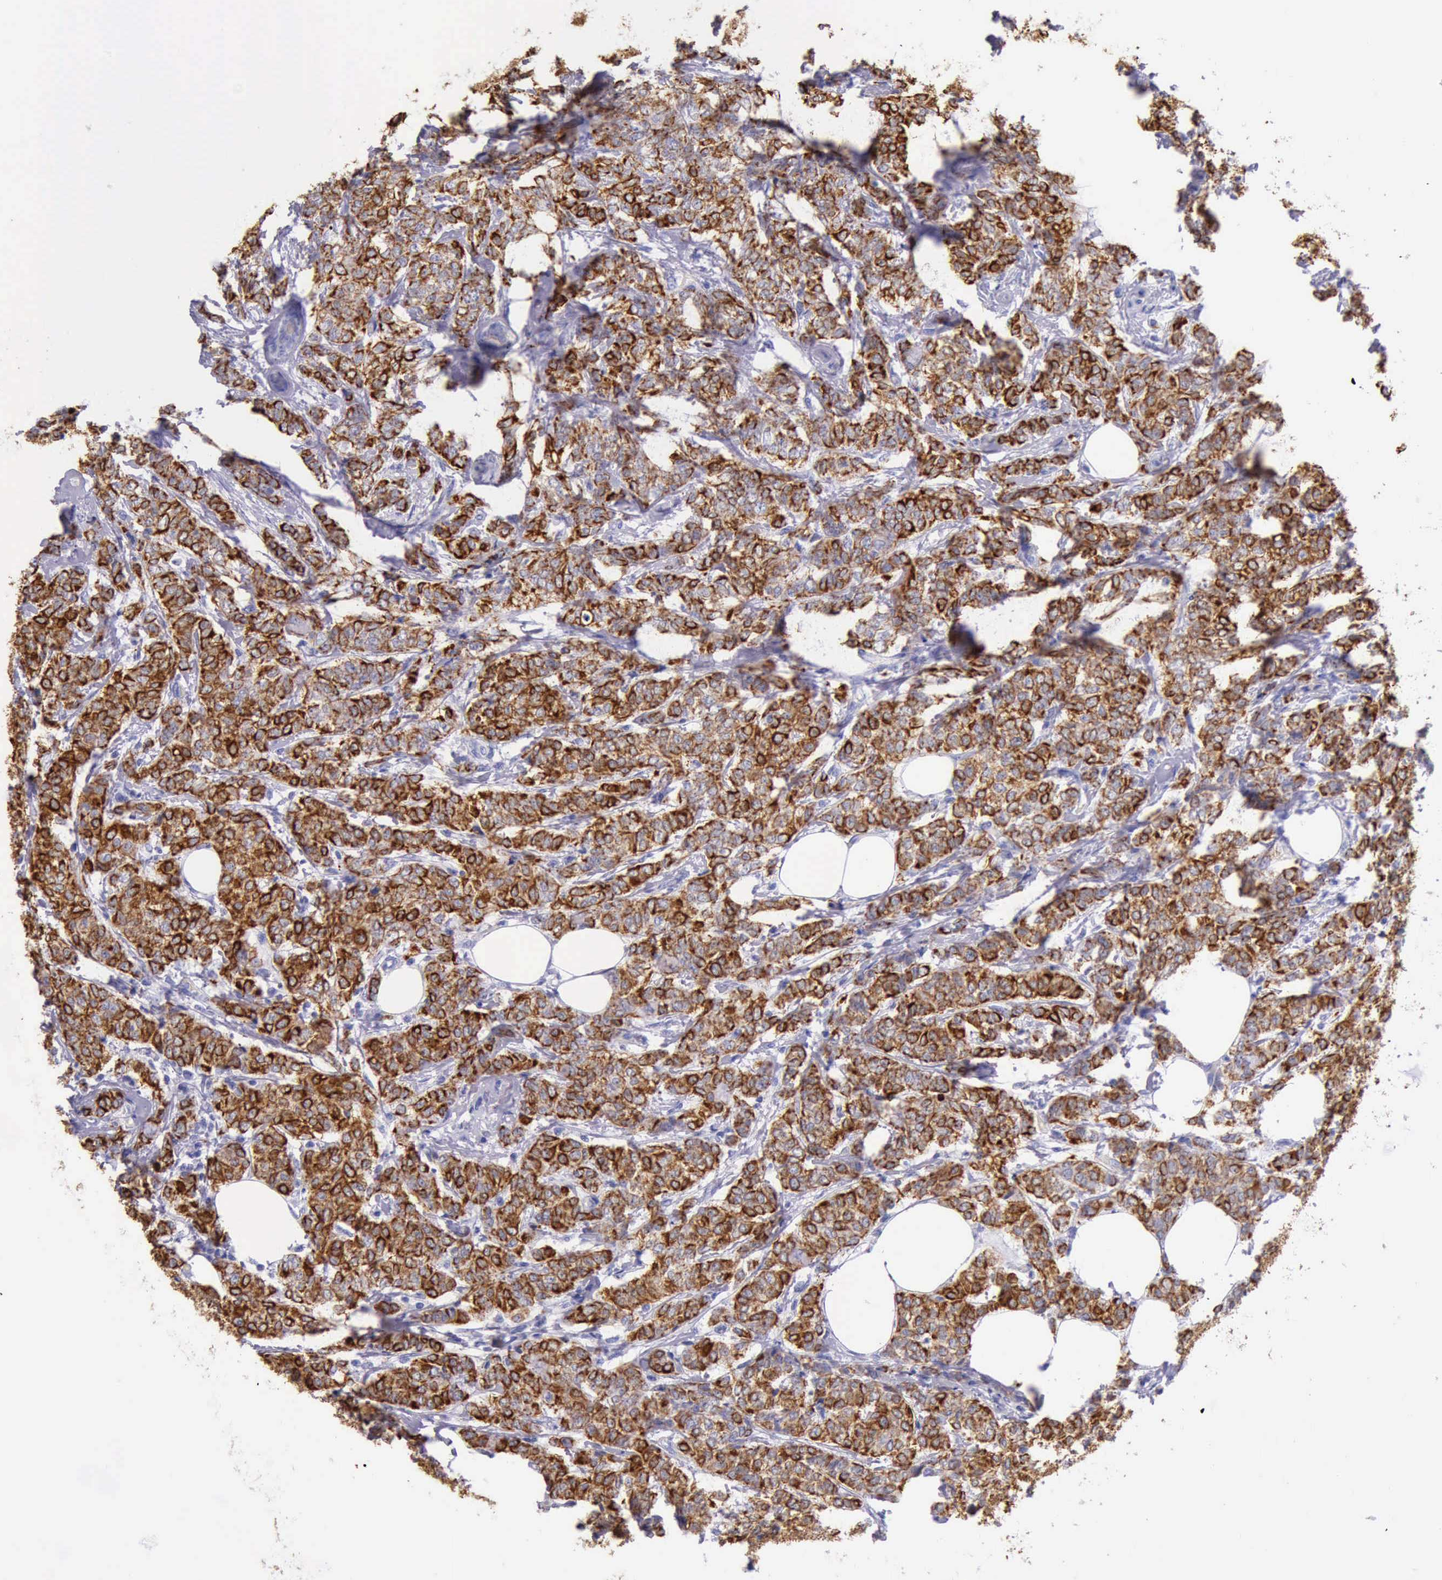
{"staining": {"intensity": "strong", "quantity": "25%-75%", "location": "cytoplasmic/membranous"}, "tissue": "breast cancer", "cell_type": "Tumor cells", "image_type": "cancer", "snomed": [{"axis": "morphology", "description": "Lobular carcinoma"}, {"axis": "topography", "description": "Breast"}], "caption": "DAB (3,3'-diaminobenzidine) immunohistochemical staining of lobular carcinoma (breast) displays strong cytoplasmic/membranous protein expression in about 25%-75% of tumor cells.", "gene": "KRT8", "patient": {"sex": "female", "age": 60}}